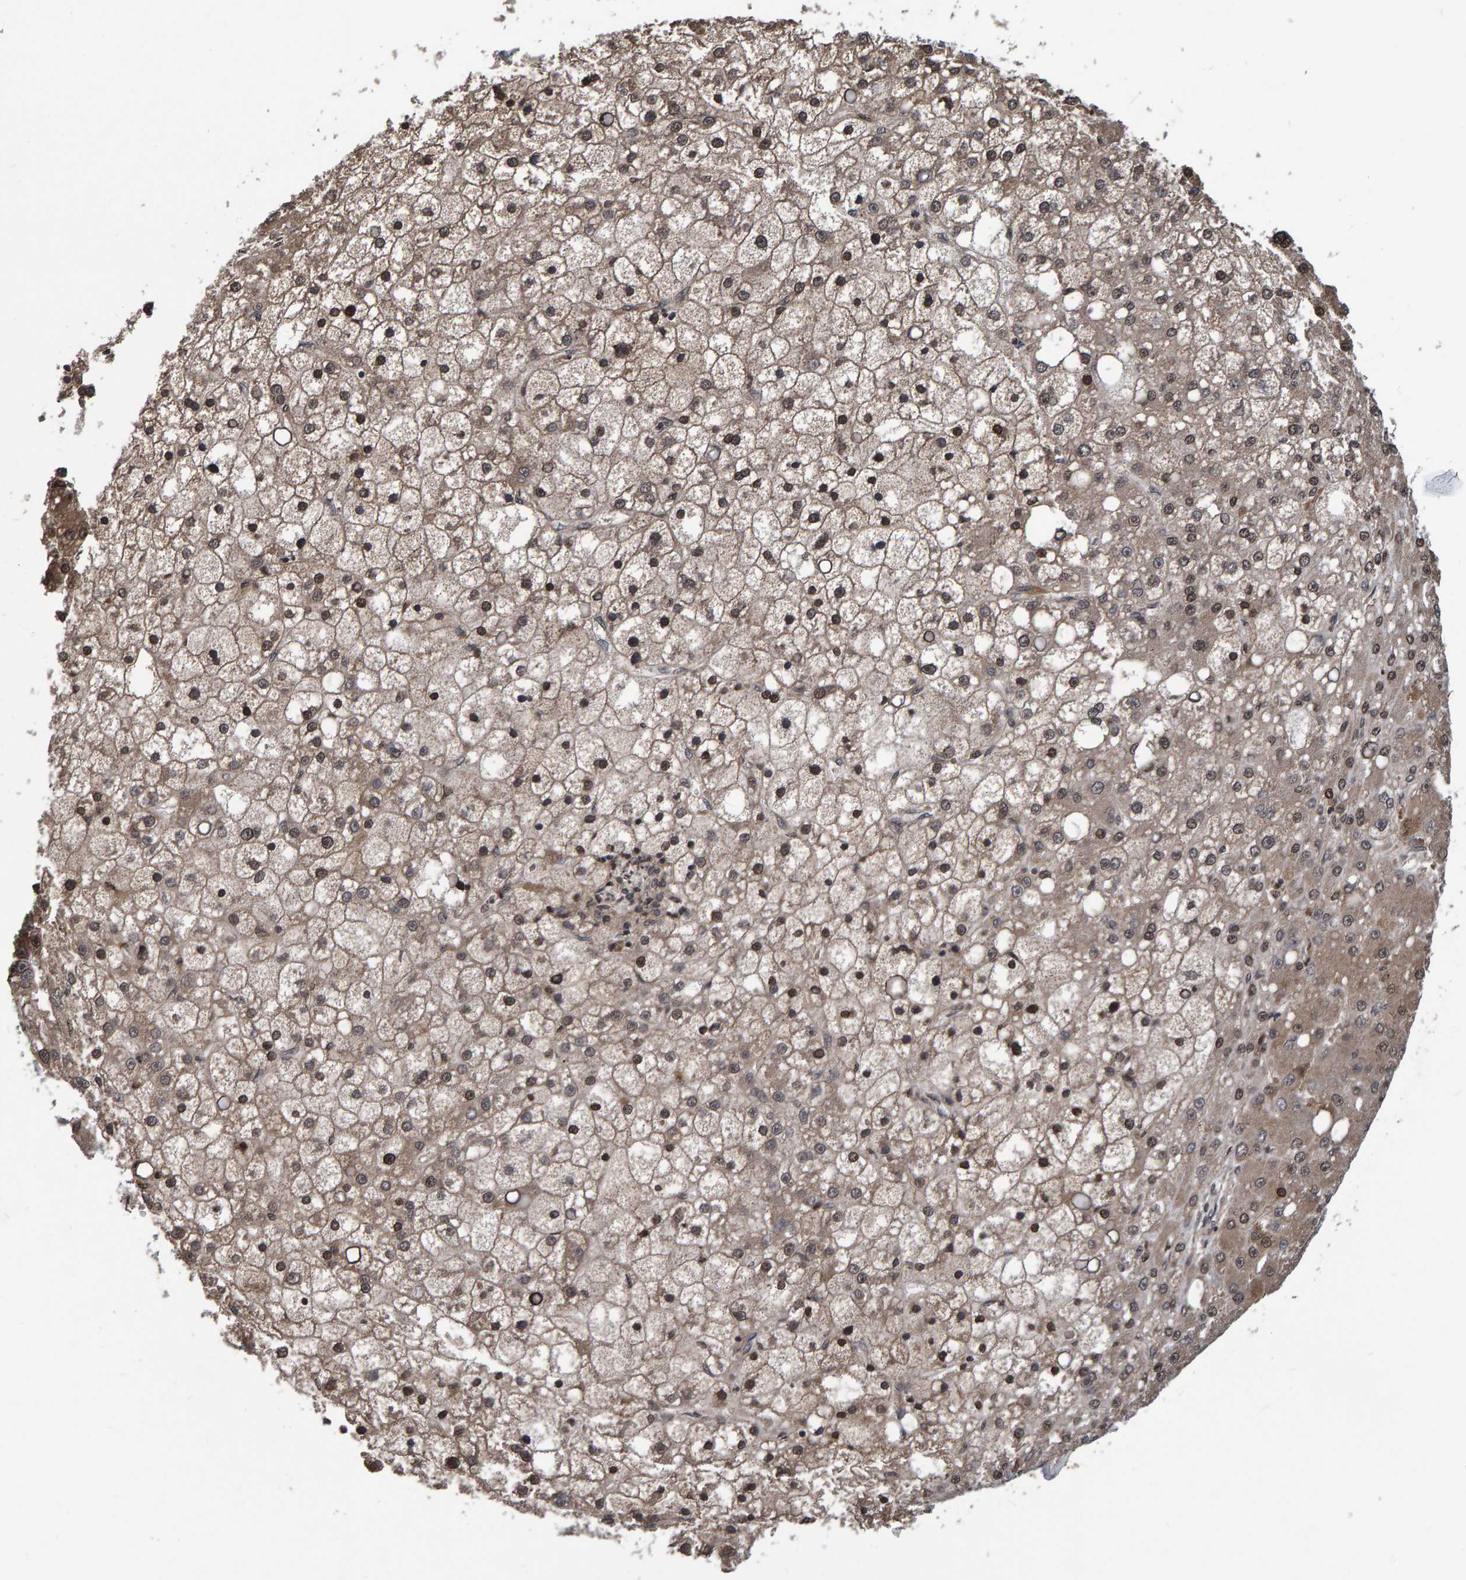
{"staining": {"intensity": "moderate", "quantity": ">75%", "location": "nuclear"}, "tissue": "liver cancer", "cell_type": "Tumor cells", "image_type": "cancer", "snomed": [{"axis": "morphology", "description": "Carcinoma, Hepatocellular, NOS"}, {"axis": "topography", "description": "Liver"}], "caption": "Immunohistochemical staining of liver hepatocellular carcinoma exhibits moderate nuclear protein positivity in about >75% of tumor cells.", "gene": "GAB2", "patient": {"sex": "male", "age": 67}}